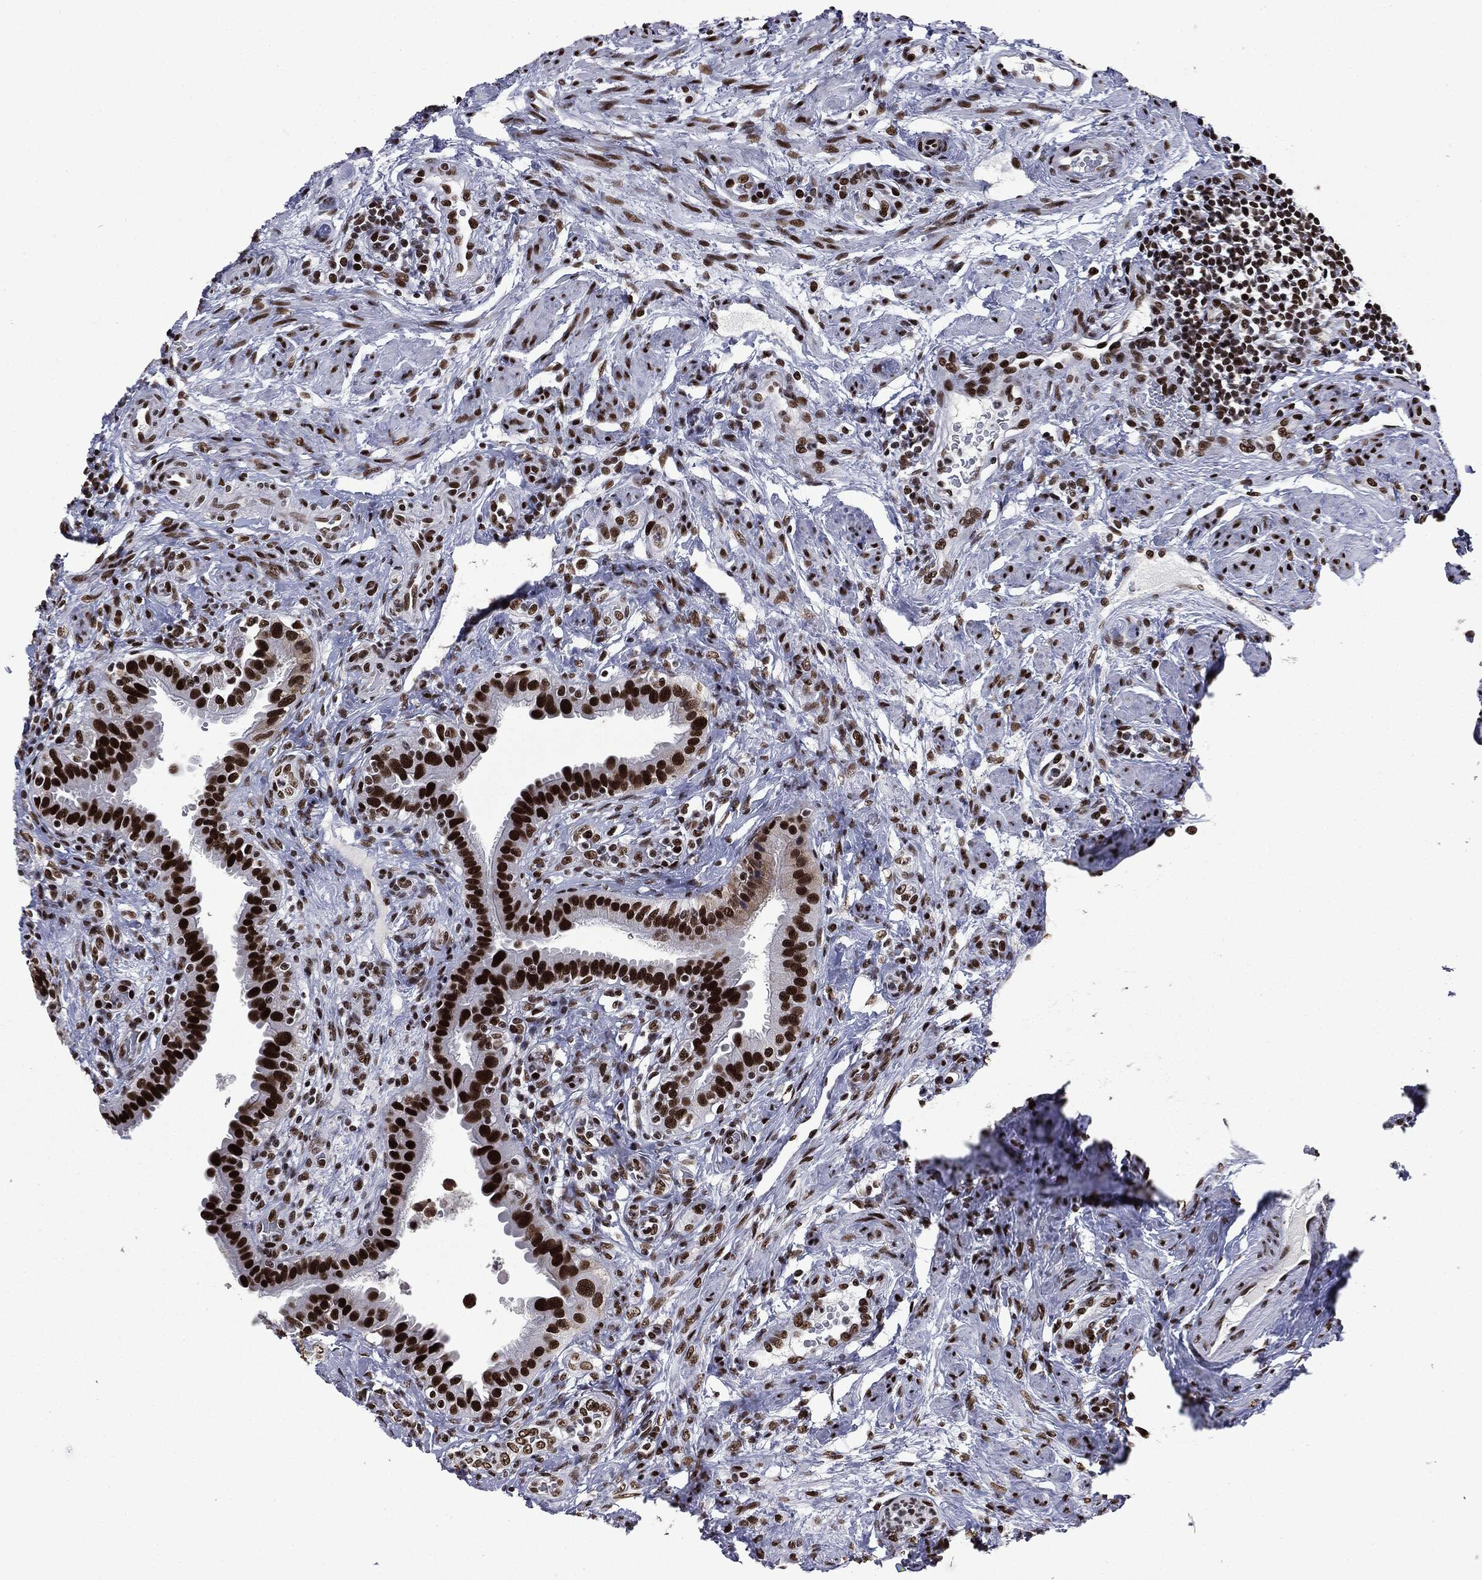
{"staining": {"intensity": "strong", "quantity": ">75%", "location": "nuclear"}, "tissue": "fallopian tube", "cell_type": "Glandular cells", "image_type": "normal", "snomed": [{"axis": "morphology", "description": "Normal tissue, NOS"}, {"axis": "topography", "description": "Fallopian tube"}], "caption": "Brown immunohistochemical staining in normal fallopian tube displays strong nuclear positivity in approximately >75% of glandular cells. The protein of interest is stained brown, and the nuclei are stained in blue (DAB IHC with brightfield microscopy, high magnification).", "gene": "MSH2", "patient": {"sex": "female", "age": 41}}